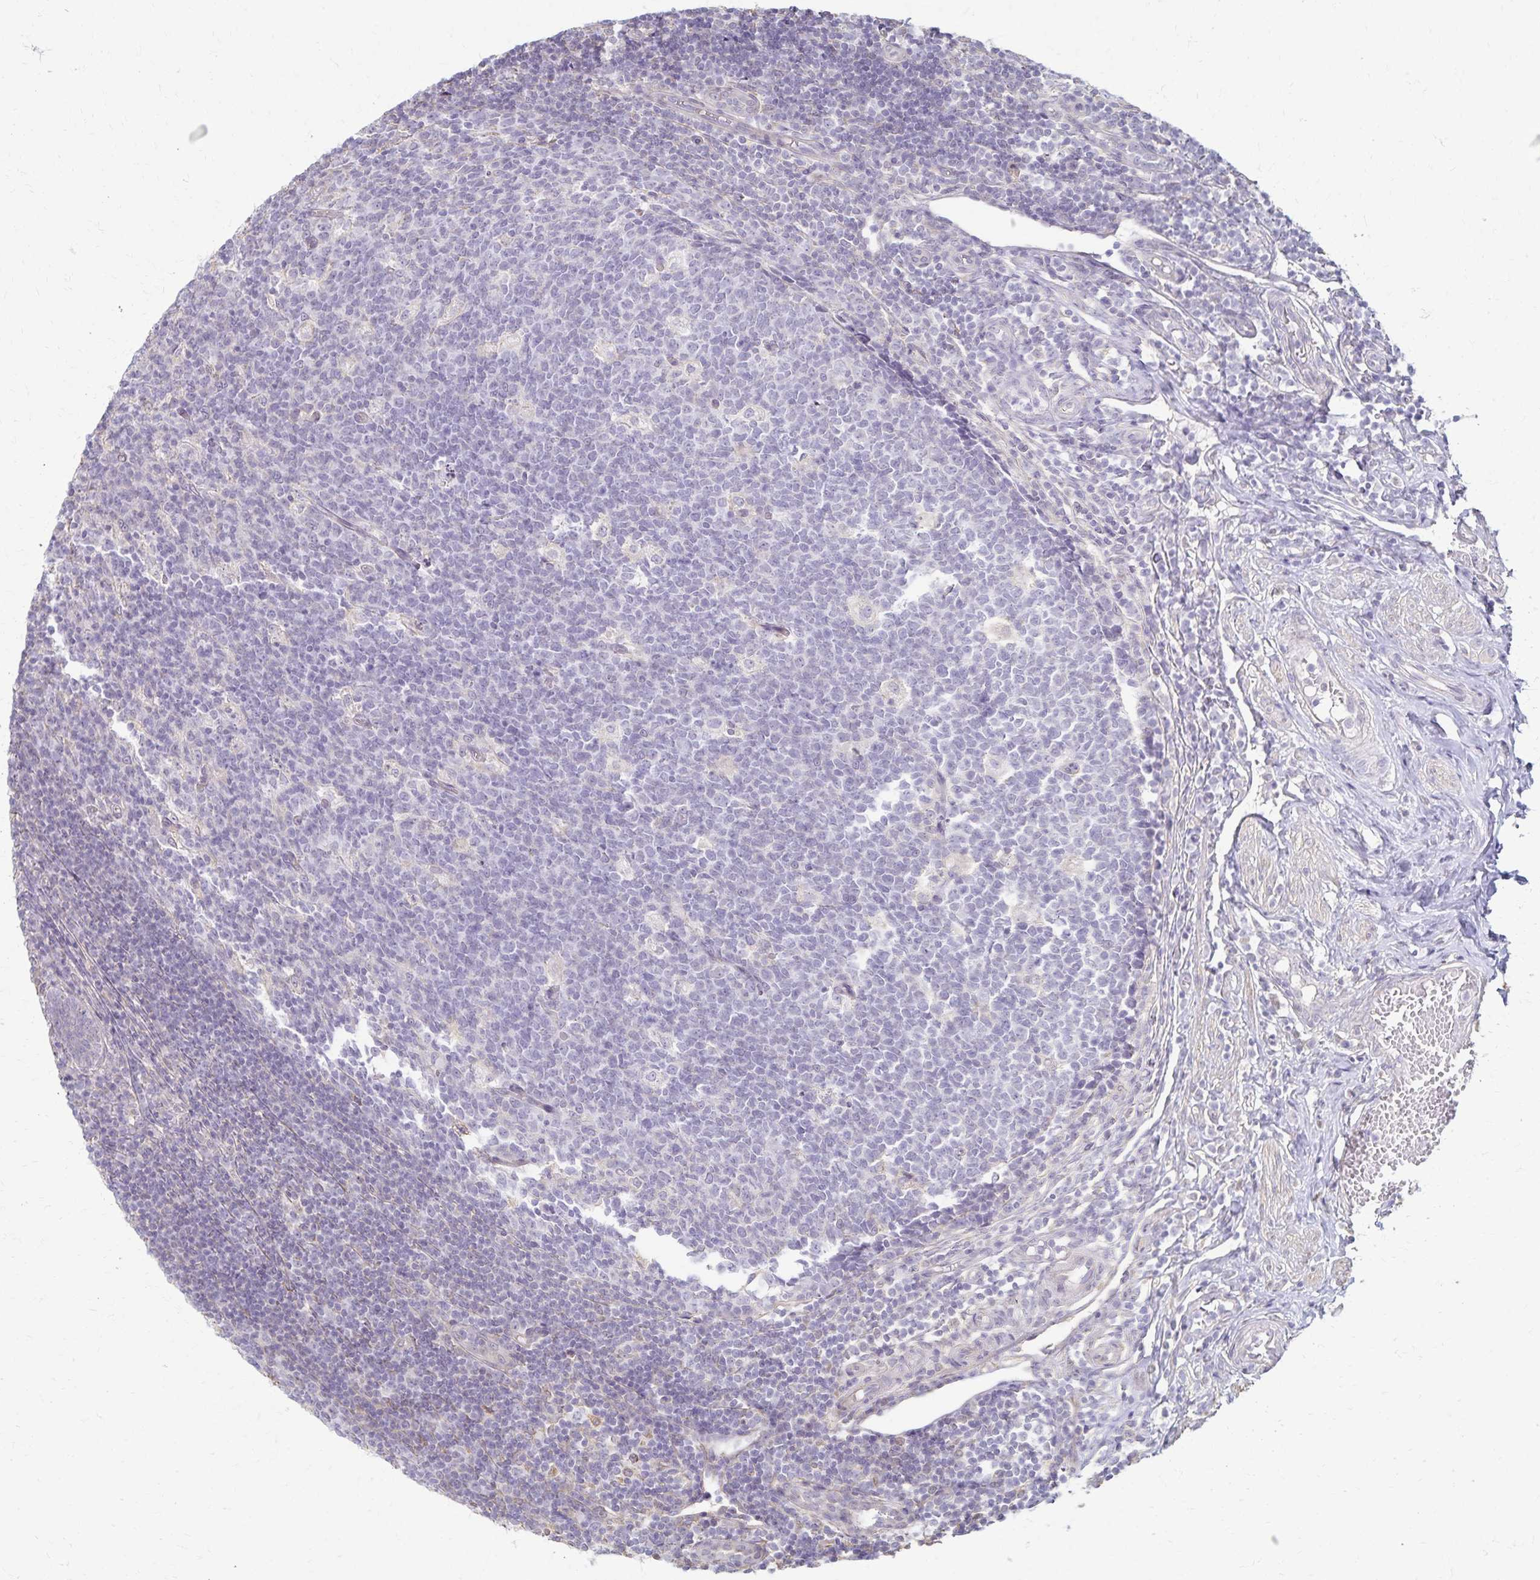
{"staining": {"intensity": "negative", "quantity": "none", "location": "none"}, "tissue": "appendix", "cell_type": "Glandular cells", "image_type": "normal", "snomed": [{"axis": "morphology", "description": "Normal tissue, NOS"}, {"axis": "topography", "description": "Appendix"}], "caption": "Immunohistochemistry (IHC) image of benign human appendix stained for a protein (brown), which exhibits no positivity in glandular cells. The staining was performed using DAB (3,3'-diaminobenzidine) to visualize the protein expression in brown, while the nuclei were stained in blue with hematoxylin (Magnification: 20x).", "gene": "KISS1", "patient": {"sex": "male", "age": 18}}